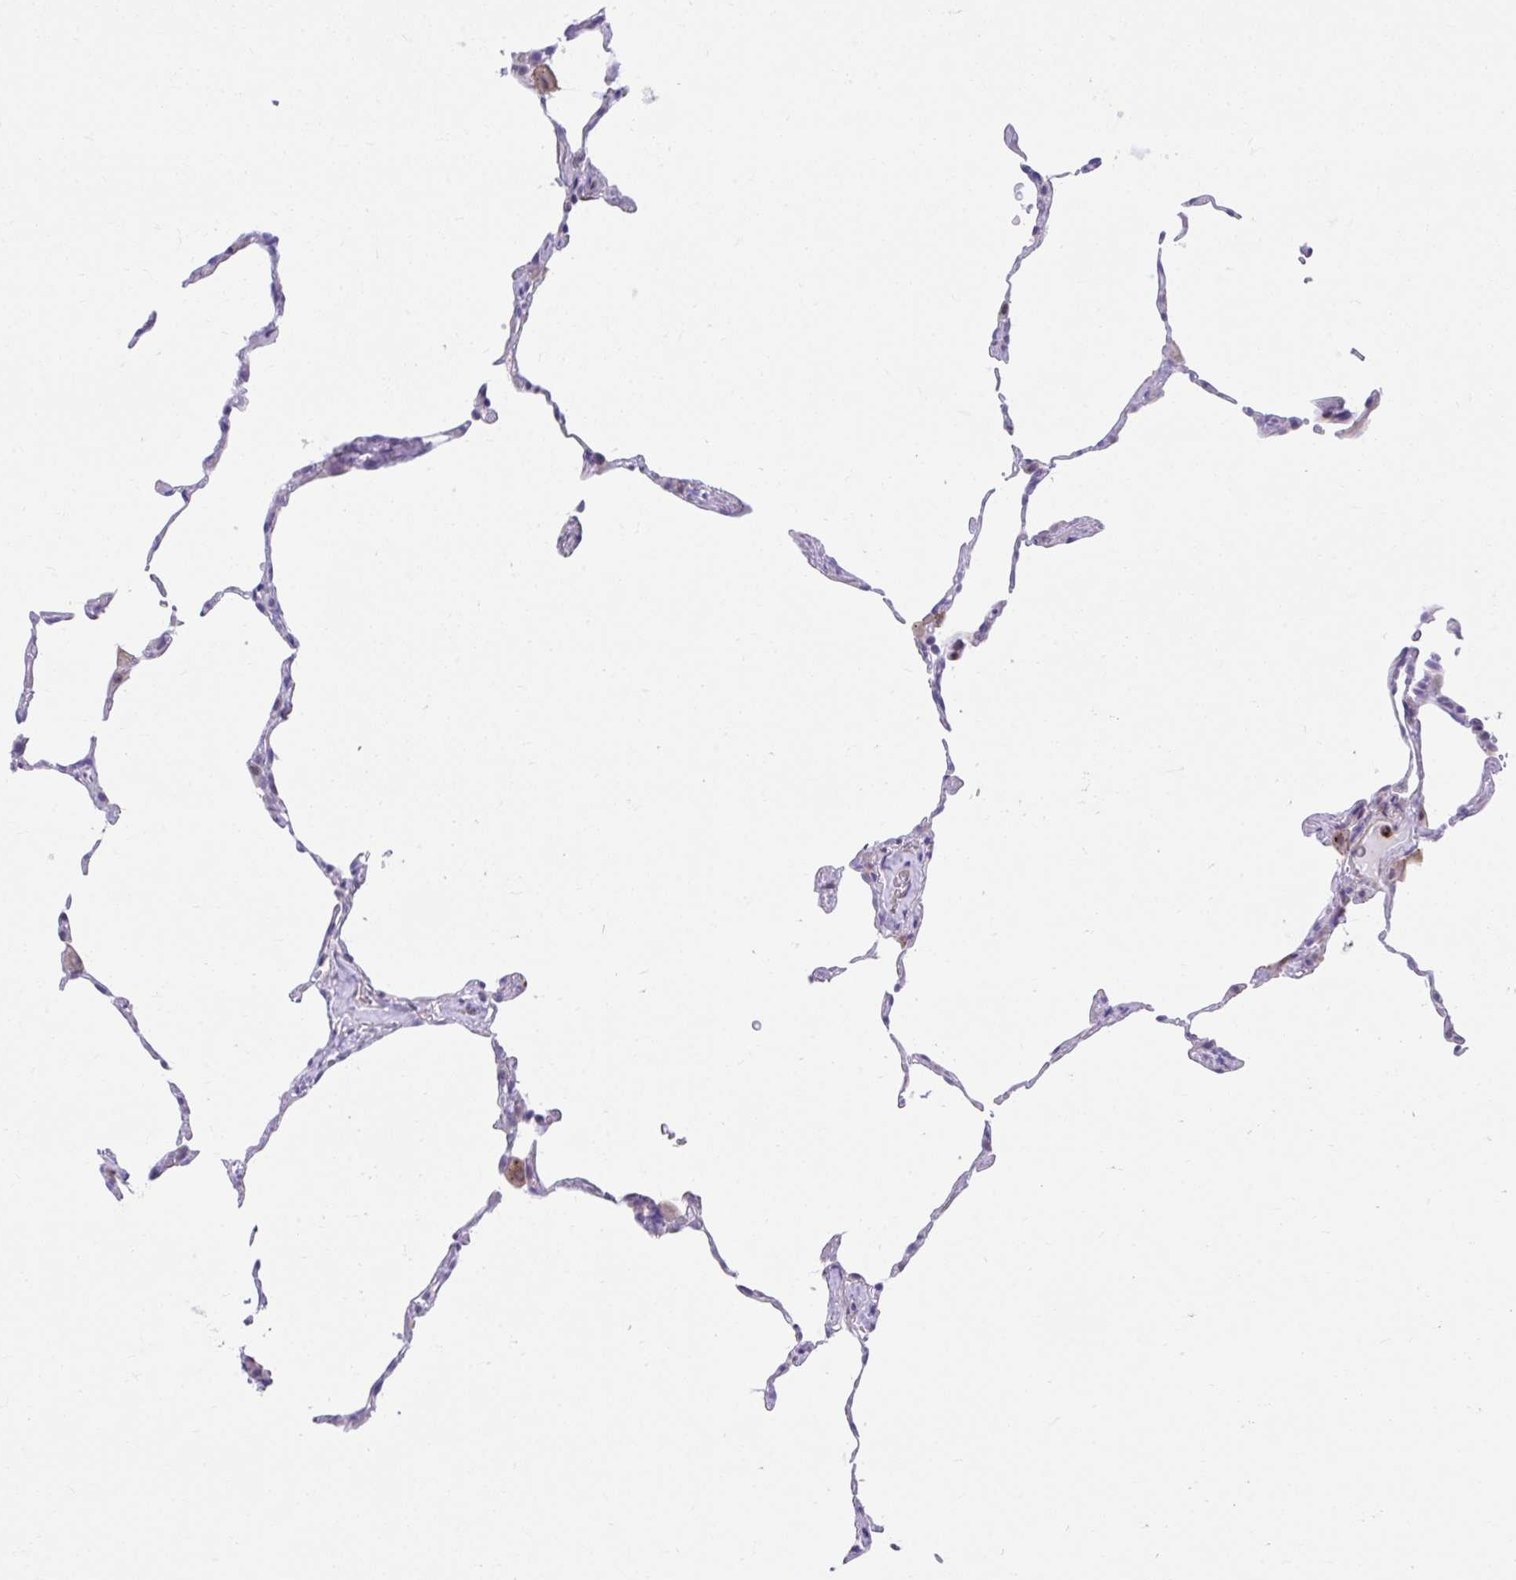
{"staining": {"intensity": "negative", "quantity": "none", "location": "none"}, "tissue": "lung", "cell_type": "Alveolar cells", "image_type": "normal", "snomed": [{"axis": "morphology", "description": "Normal tissue, NOS"}, {"axis": "topography", "description": "Lung"}], "caption": "Immunohistochemistry (IHC) histopathology image of normal lung: lung stained with DAB (3,3'-diaminobenzidine) shows no significant protein expression in alveolar cells.", "gene": "CSTB", "patient": {"sex": "female", "age": 57}}